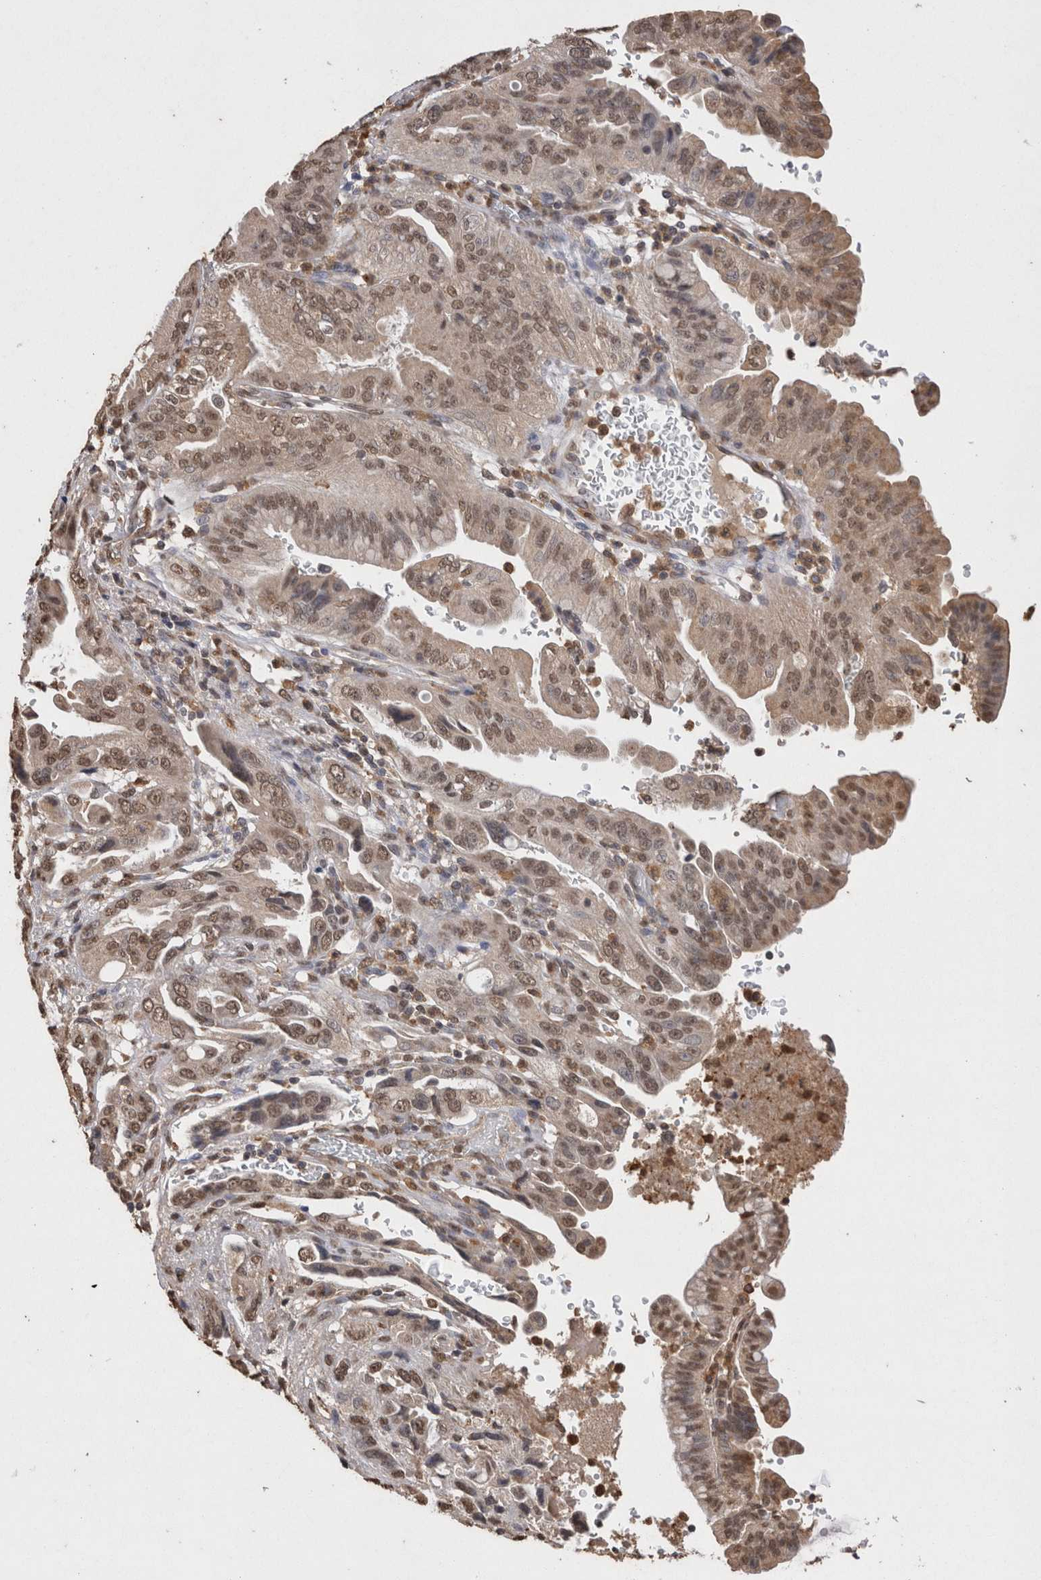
{"staining": {"intensity": "weak", "quantity": ">75%", "location": "cytoplasmic/membranous,nuclear"}, "tissue": "pancreatic cancer", "cell_type": "Tumor cells", "image_type": "cancer", "snomed": [{"axis": "morphology", "description": "Adenocarcinoma, NOS"}, {"axis": "topography", "description": "Pancreas"}], "caption": "Protein expression analysis of human pancreatic cancer (adenocarcinoma) reveals weak cytoplasmic/membranous and nuclear staining in about >75% of tumor cells. (Stains: DAB in brown, nuclei in blue, Microscopy: brightfield microscopy at high magnification).", "gene": "GRK5", "patient": {"sex": "male", "age": 70}}